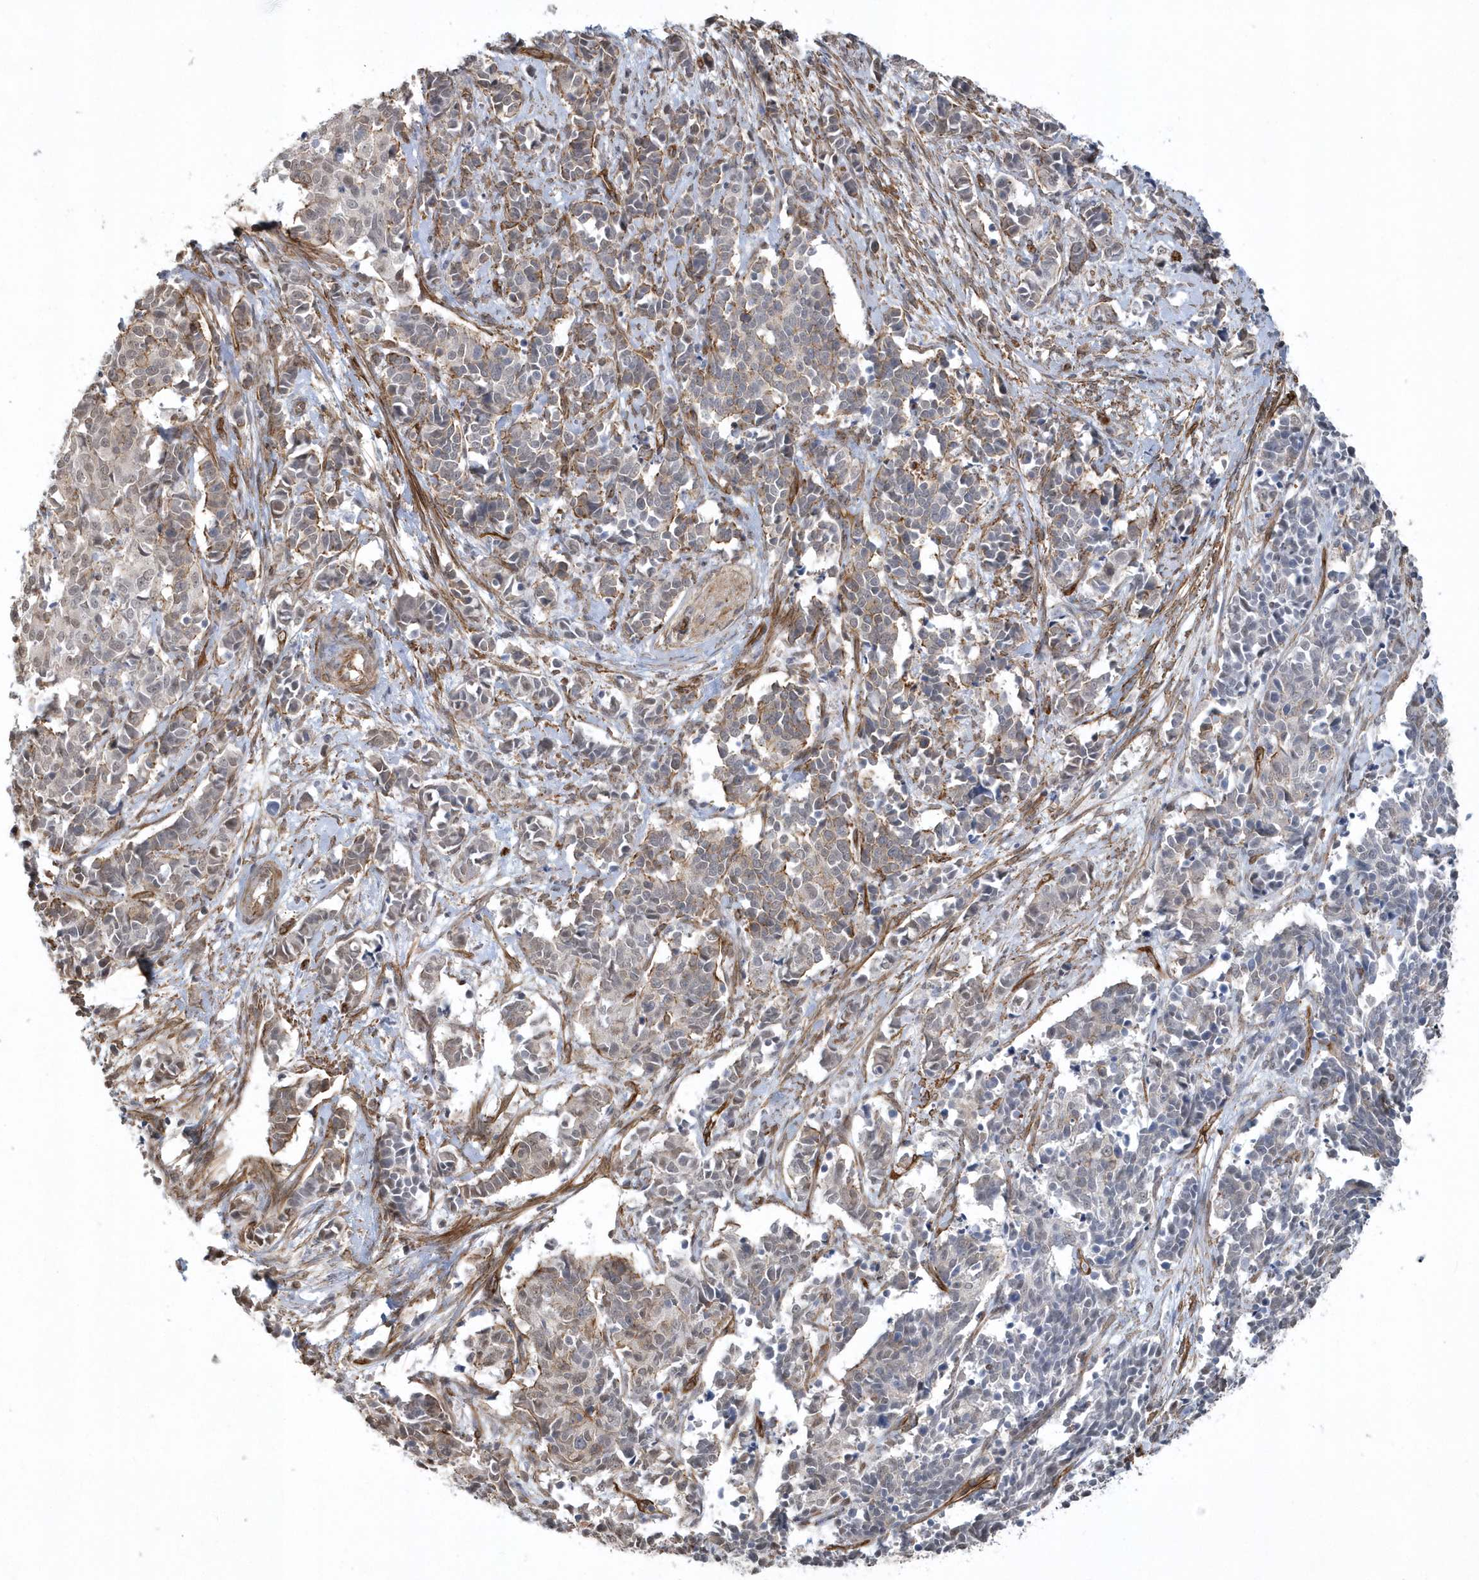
{"staining": {"intensity": "weak", "quantity": "<25%", "location": "cytoplasmic/membranous"}, "tissue": "cervical cancer", "cell_type": "Tumor cells", "image_type": "cancer", "snomed": [{"axis": "morphology", "description": "Normal tissue, NOS"}, {"axis": "morphology", "description": "Squamous cell carcinoma, NOS"}, {"axis": "topography", "description": "Cervix"}], "caption": "DAB (3,3'-diaminobenzidine) immunohistochemical staining of human cervical squamous cell carcinoma demonstrates no significant positivity in tumor cells. (DAB (3,3'-diaminobenzidine) immunohistochemistry (IHC), high magnification).", "gene": "RAI14", "patient": {"sex": "female", "age": 35}}